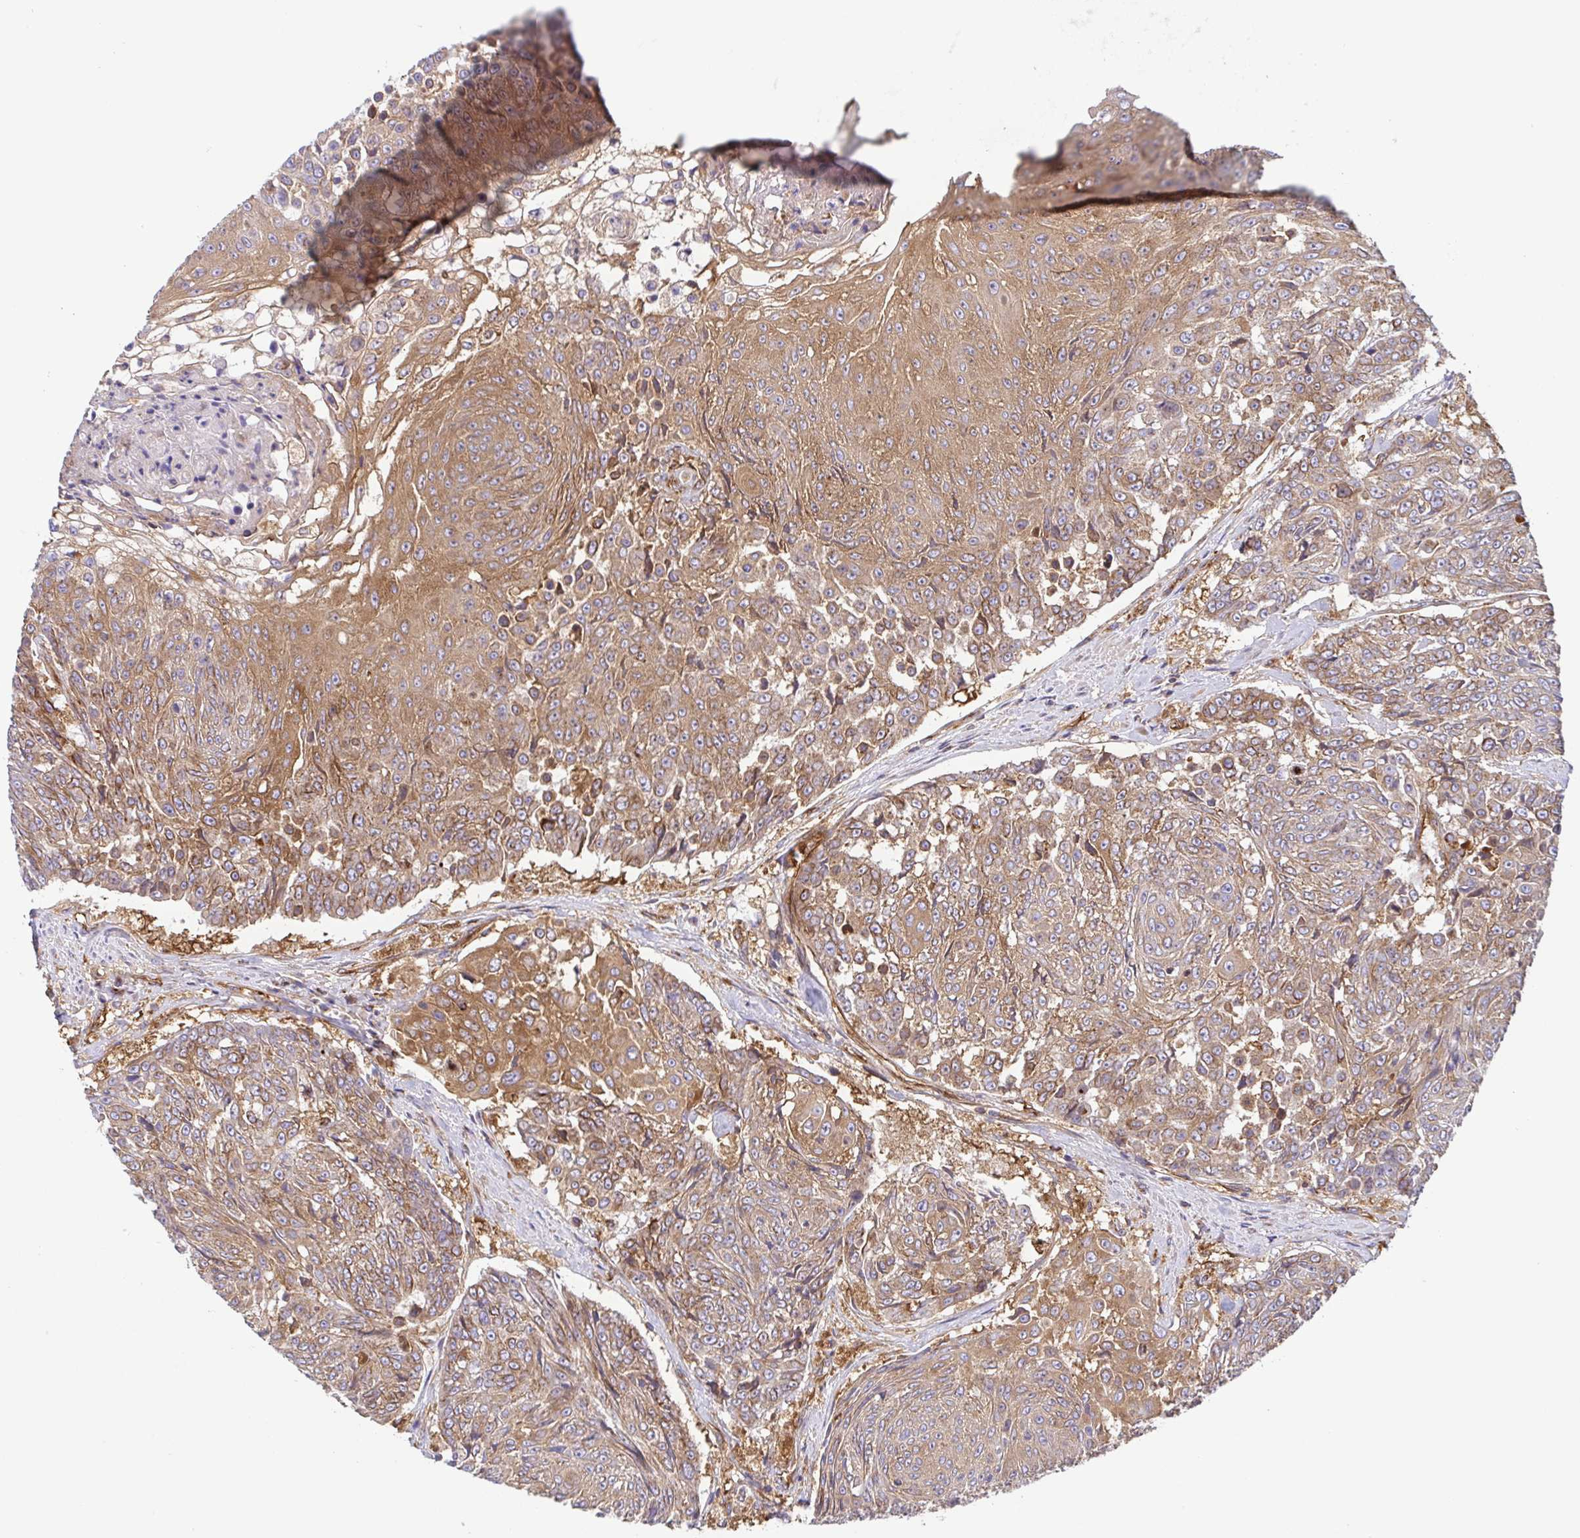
{"staining": {"intensity": "moderate", "quantity": ">75%", "location": "cytoplasmic/membranous"}, "tissue": "urothelial cancer", "cell_type": "Tumor cells", "image_type": "cancer", "snomed": [{"axis": "morphology", "description": "Urothelial carcinoma, High grade"}, {"axis": "topography", "description": "Urinary bladder"}], "caption": "The photomicrograph exhibits immunohistochemical staining of urothelial carcinoma (high-grade). There is moderate cytoplasmic/membranous expression is seen in approximately >75% of tumor cells.", "gene": "KIF5B", "patient": {"sex": "female", "age": 63}}